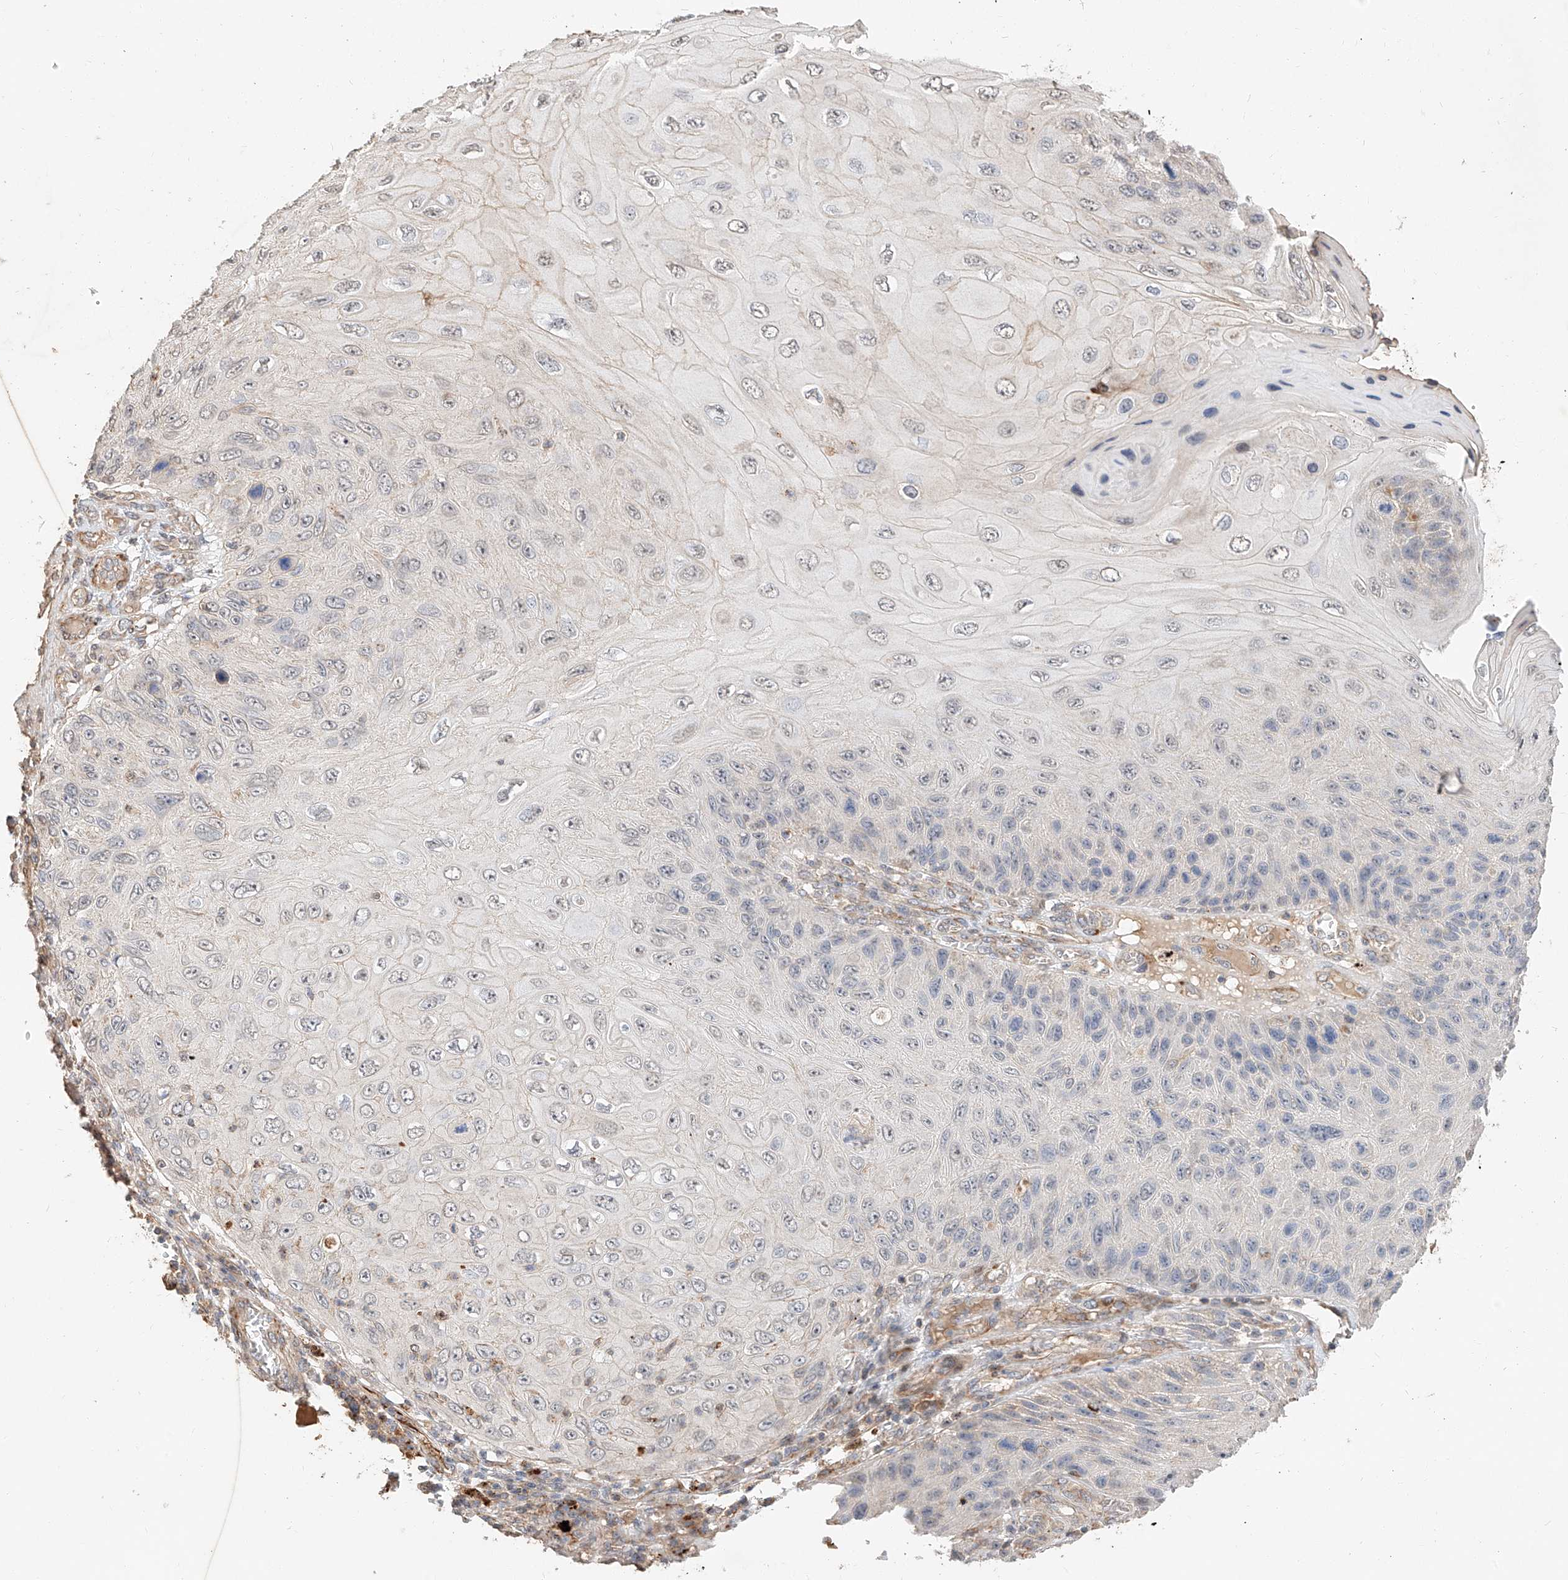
{"staining": {"intensity": "negative", "quantity": "none", "location": "none"}, "tissue": "skin cancer", "cell_type": "Tumor cells", "image_type": "cancer", "snomed": [{"axis": "morphology", "description": "Squamous cell carcinoma, NOS"}, {"axis": "topography", "description": "Skin"}], "caption": "IHC of human skin cancer demonstrates no positivity in tumor cells.", "gene": "SUSD6", "patient": {"sex": "female", "age": 88}}